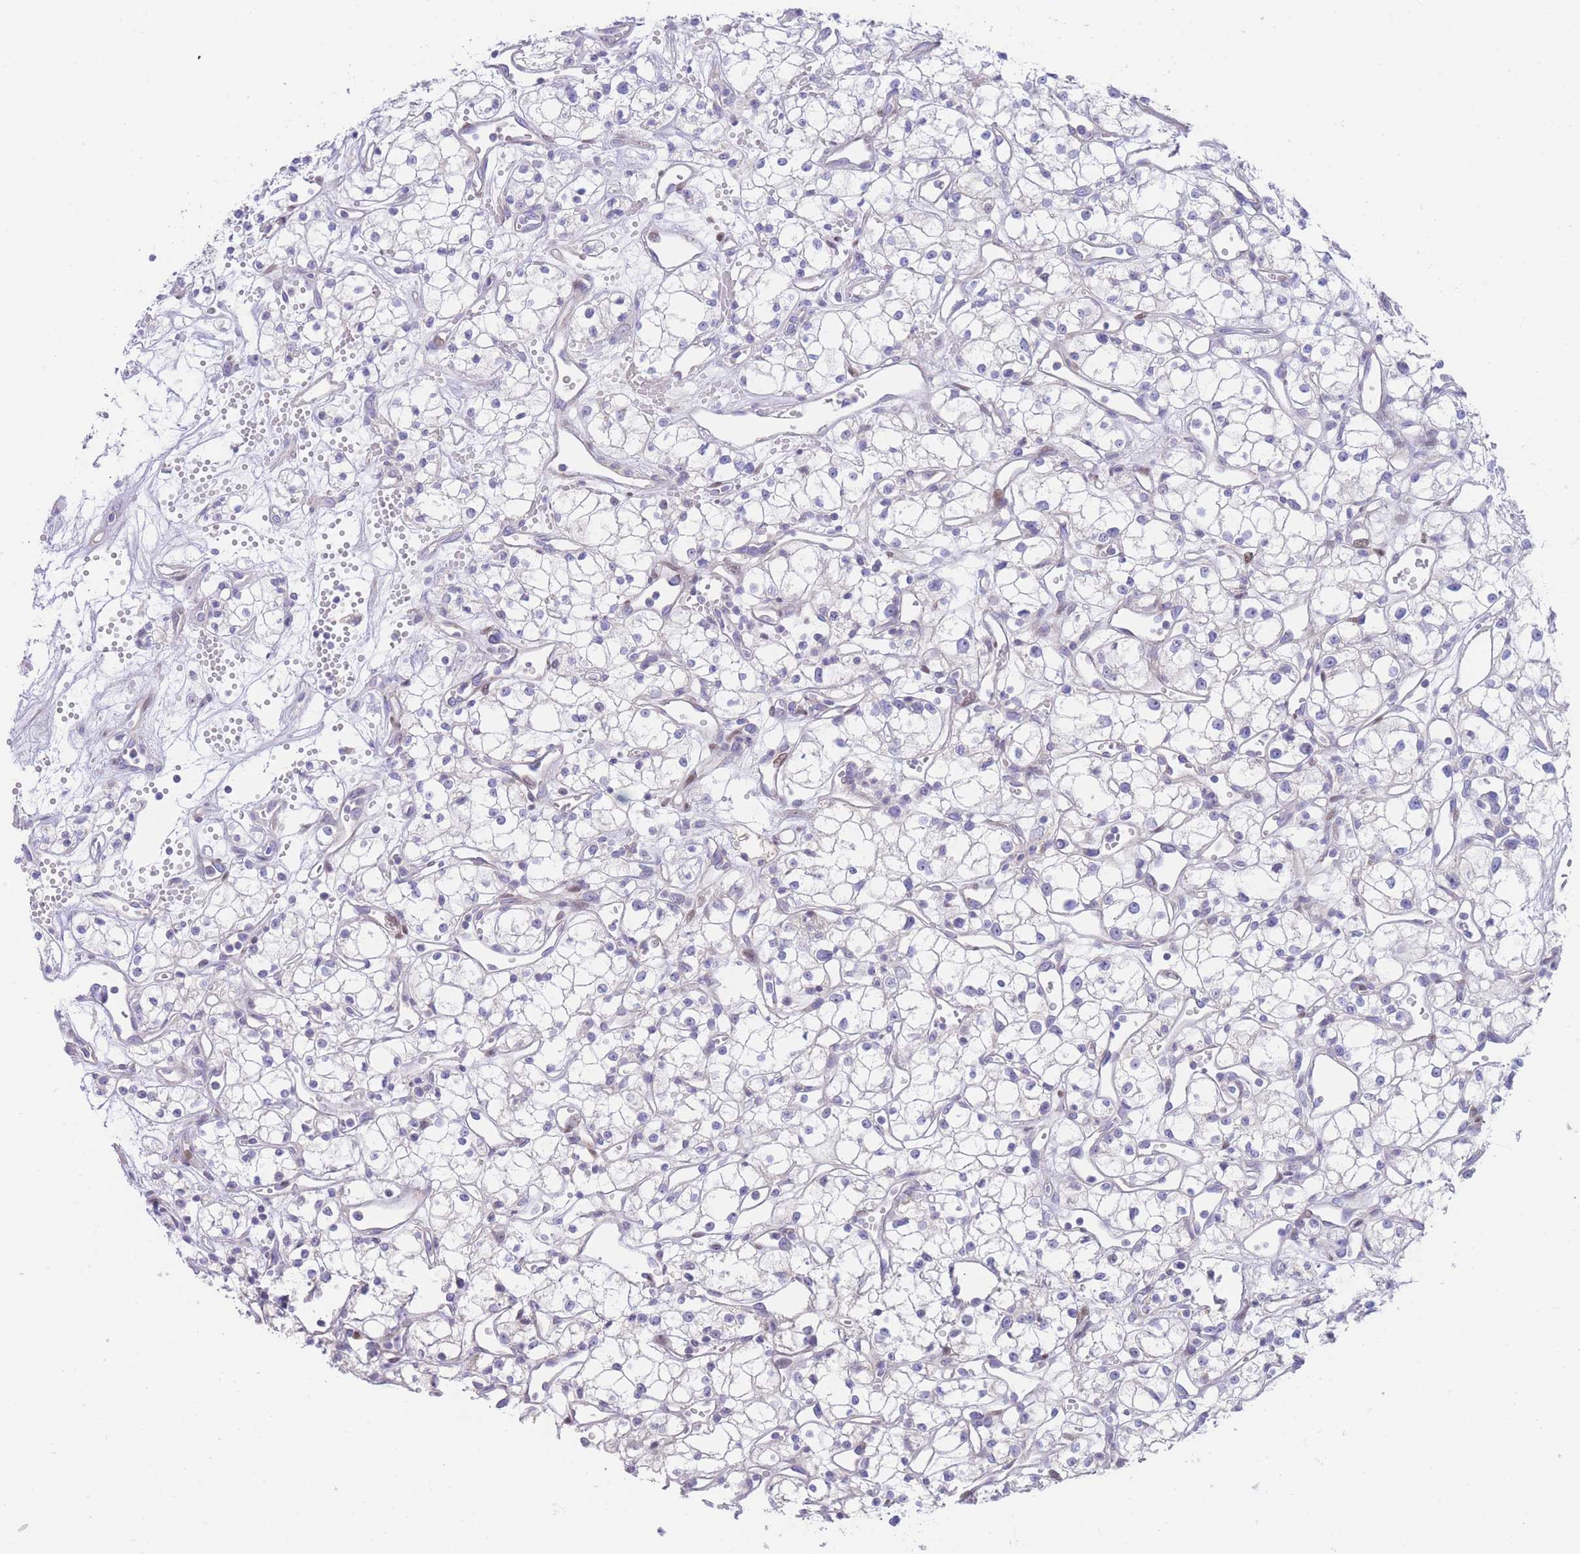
{"staining": {"intensity": "negative", "quantity": "none", "location": "none"}, "tissue": "renal cancer", "cell_type": "Tumor cells", "image_type": "cancer", "snomed": [{"axis": "morphology", "description": "Adenocarcinoma, NOS"}, {"axis": "topography", "description": "Kidney"}], "caption": "This image is of renal adenocarcinoma stained with immunohistochemistry to label a protein in brown with the nuclei are counter-stained blue. There is no expression in tumor cells.", "gene": "GPAM", "patient": {"sex": "male", "age": 59}}